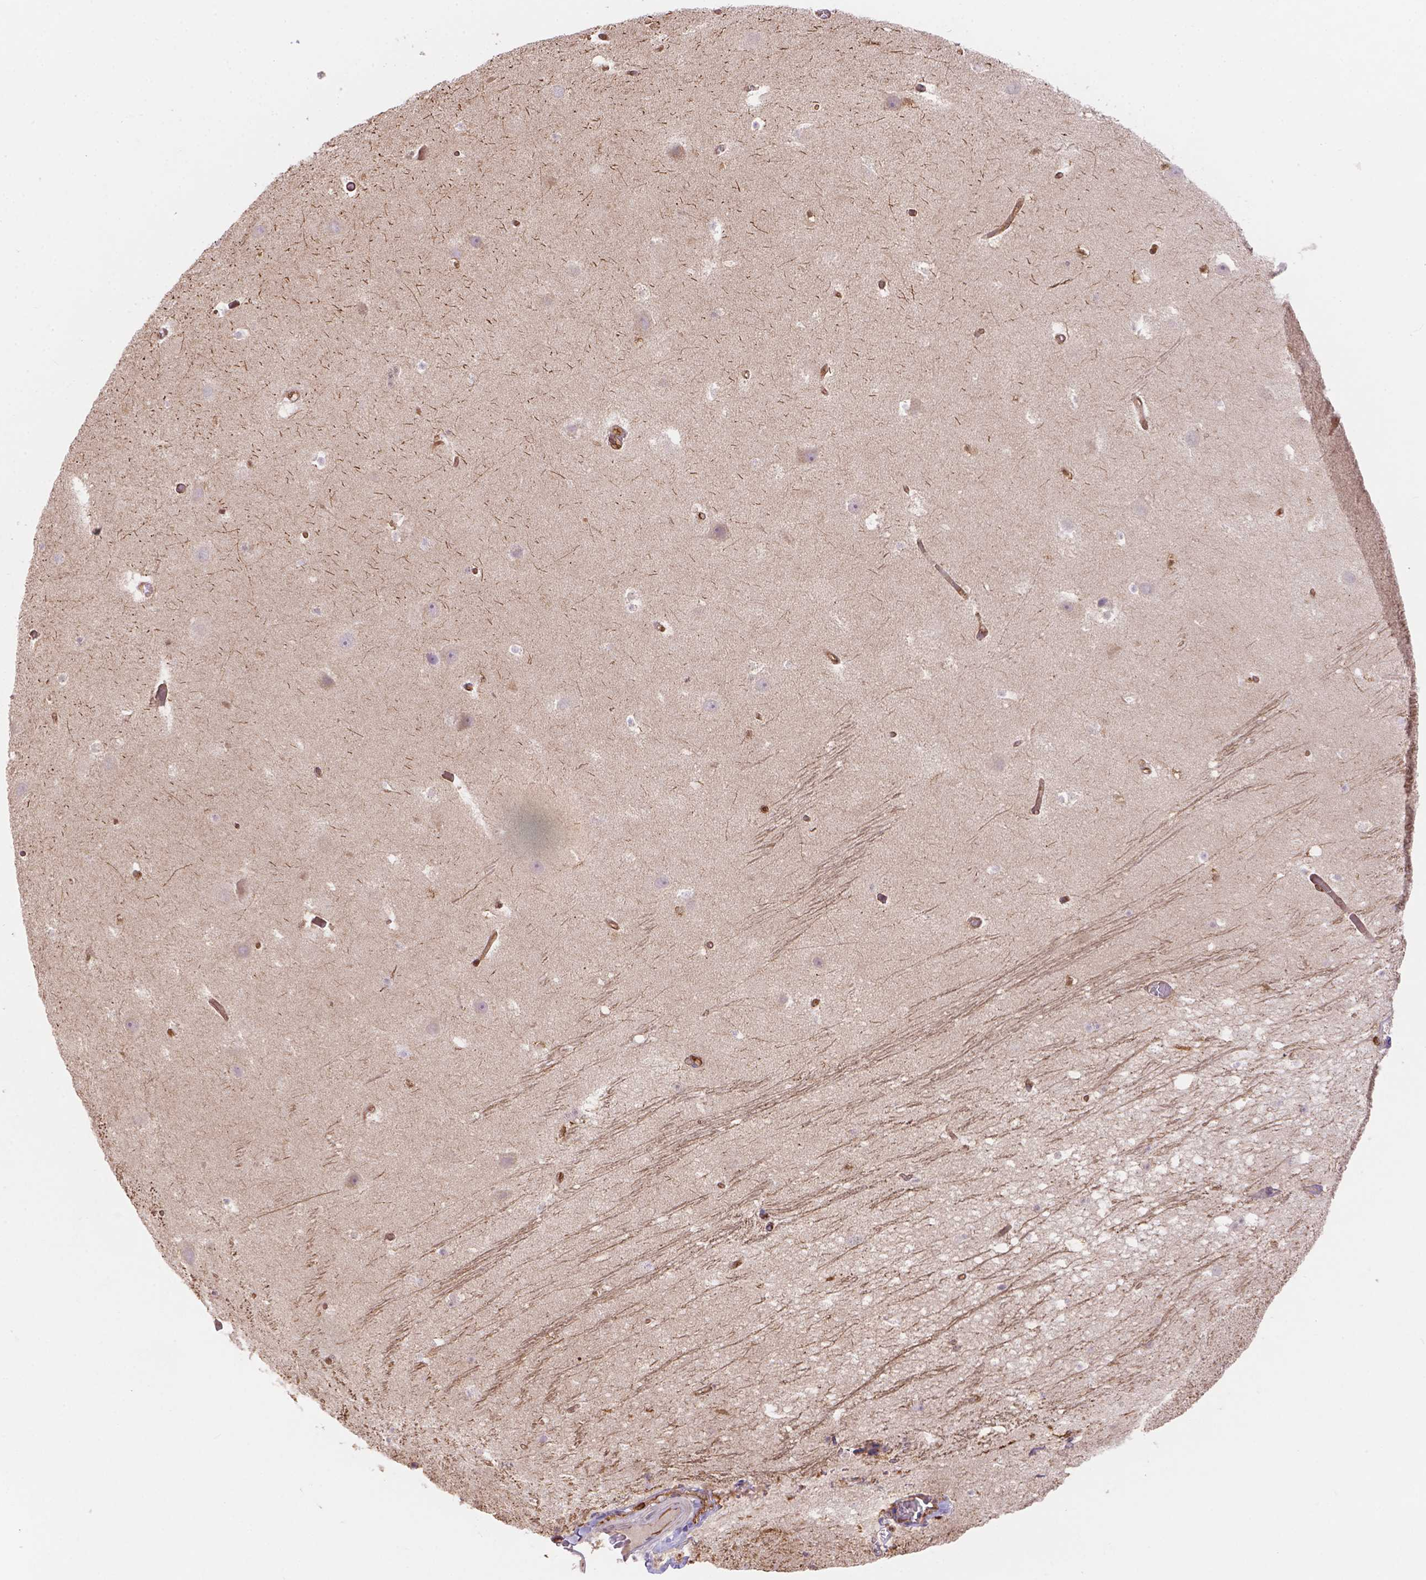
{"staining": {"intensity": "negative", "quantity": "none", "location": "none"}, "tissue": "hippocampus", "cell_type": "Glial cells", "image_type": "normal", "snomed": [{"axis": "morphology", "description": "Normal tissue, NOS"}, {"axis": "topography", "description": "Hippocampus"}], "caption": "Glial cells show no significant protein positivity in benign hippocampus.", "gene": "DMWD", "patient": {"sex": "male", "age": 26}}